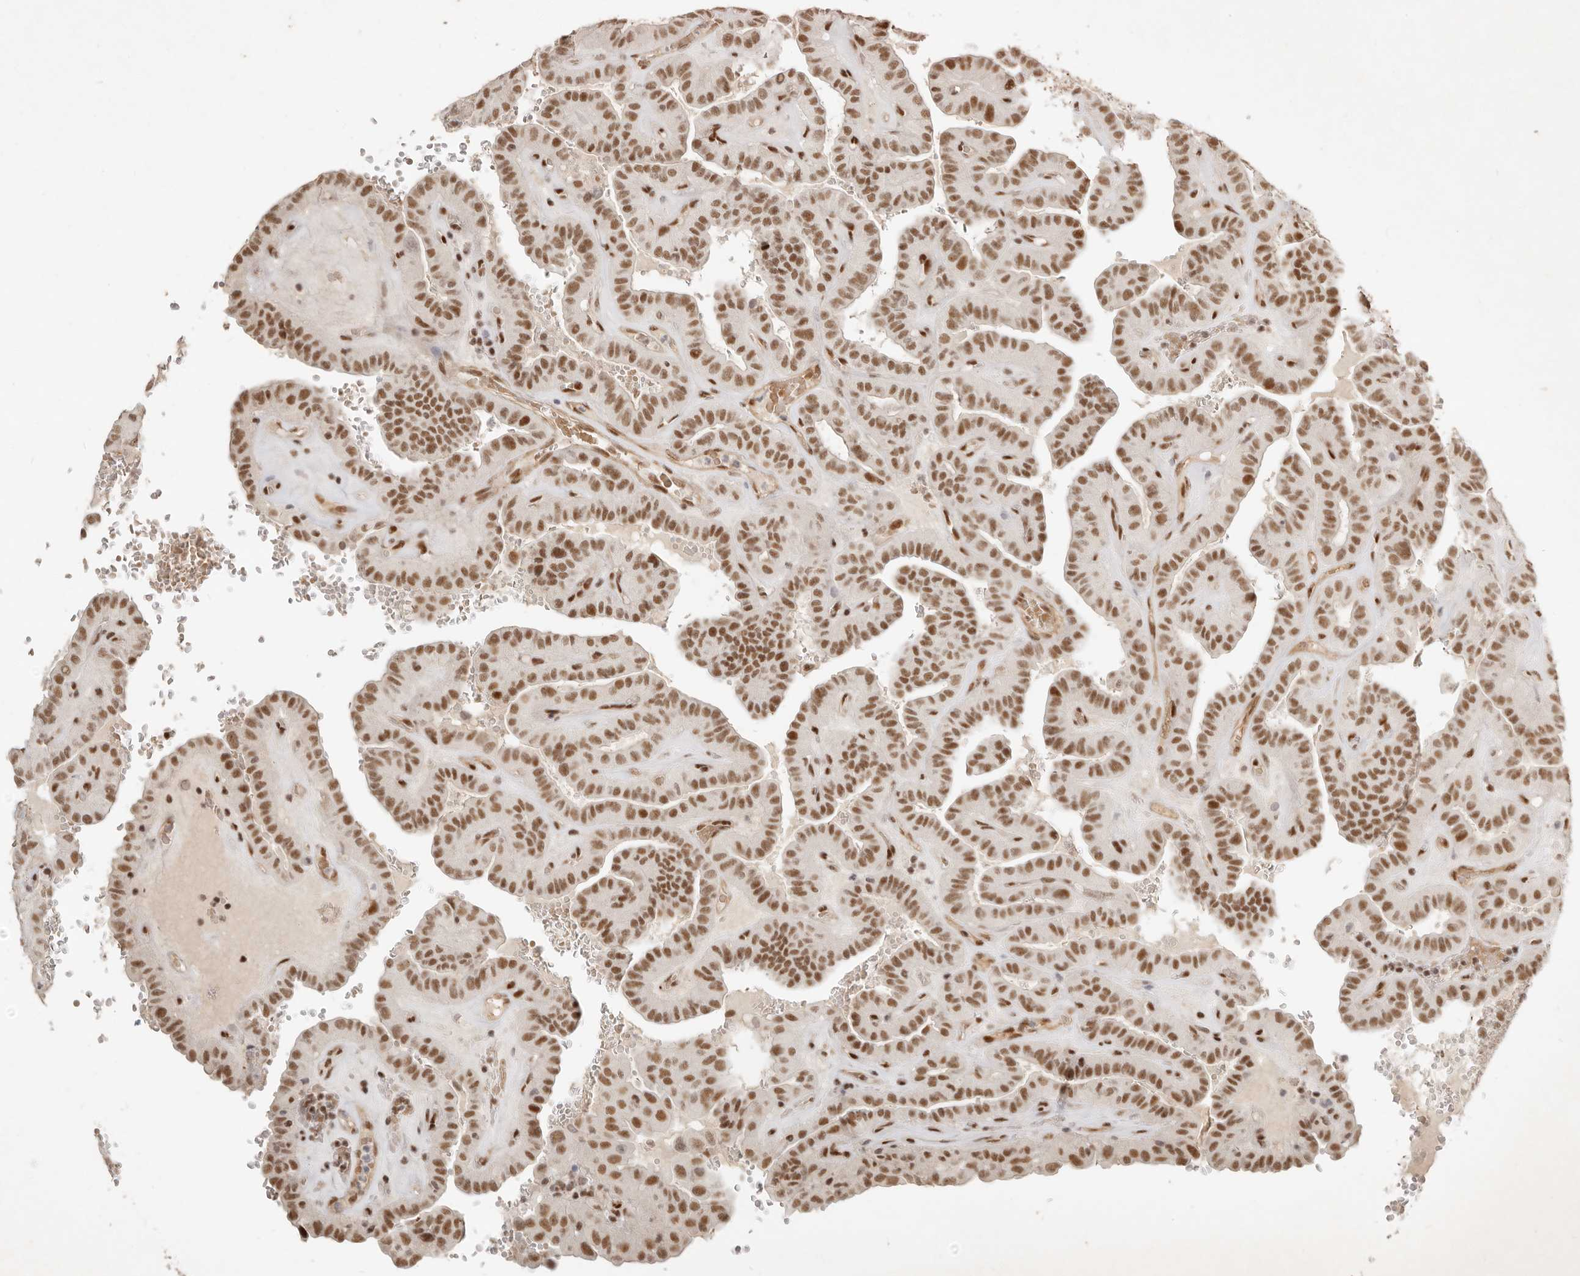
{"staining": {"intensity": "moderate", "quantity": ">75%", "location": "nuclear"}, "tissue": "thyroid cancer", "cell_type": "Tumor cells", "image_type": "cancer", "snomed": [{"axis": "morphology", "description": "Papillary adenocarcinoma, NOS"}, {"axis": "topography", "description": "Thyroid gland"}], "caption": "This is a photomicrograph of IHC staining of thyroid papillary adenocarcinoma, which shows moderate positivity in the nuclear of tumor cells.", "gene": "GABPA", "patient": {"sex": "male", "age": 77}}